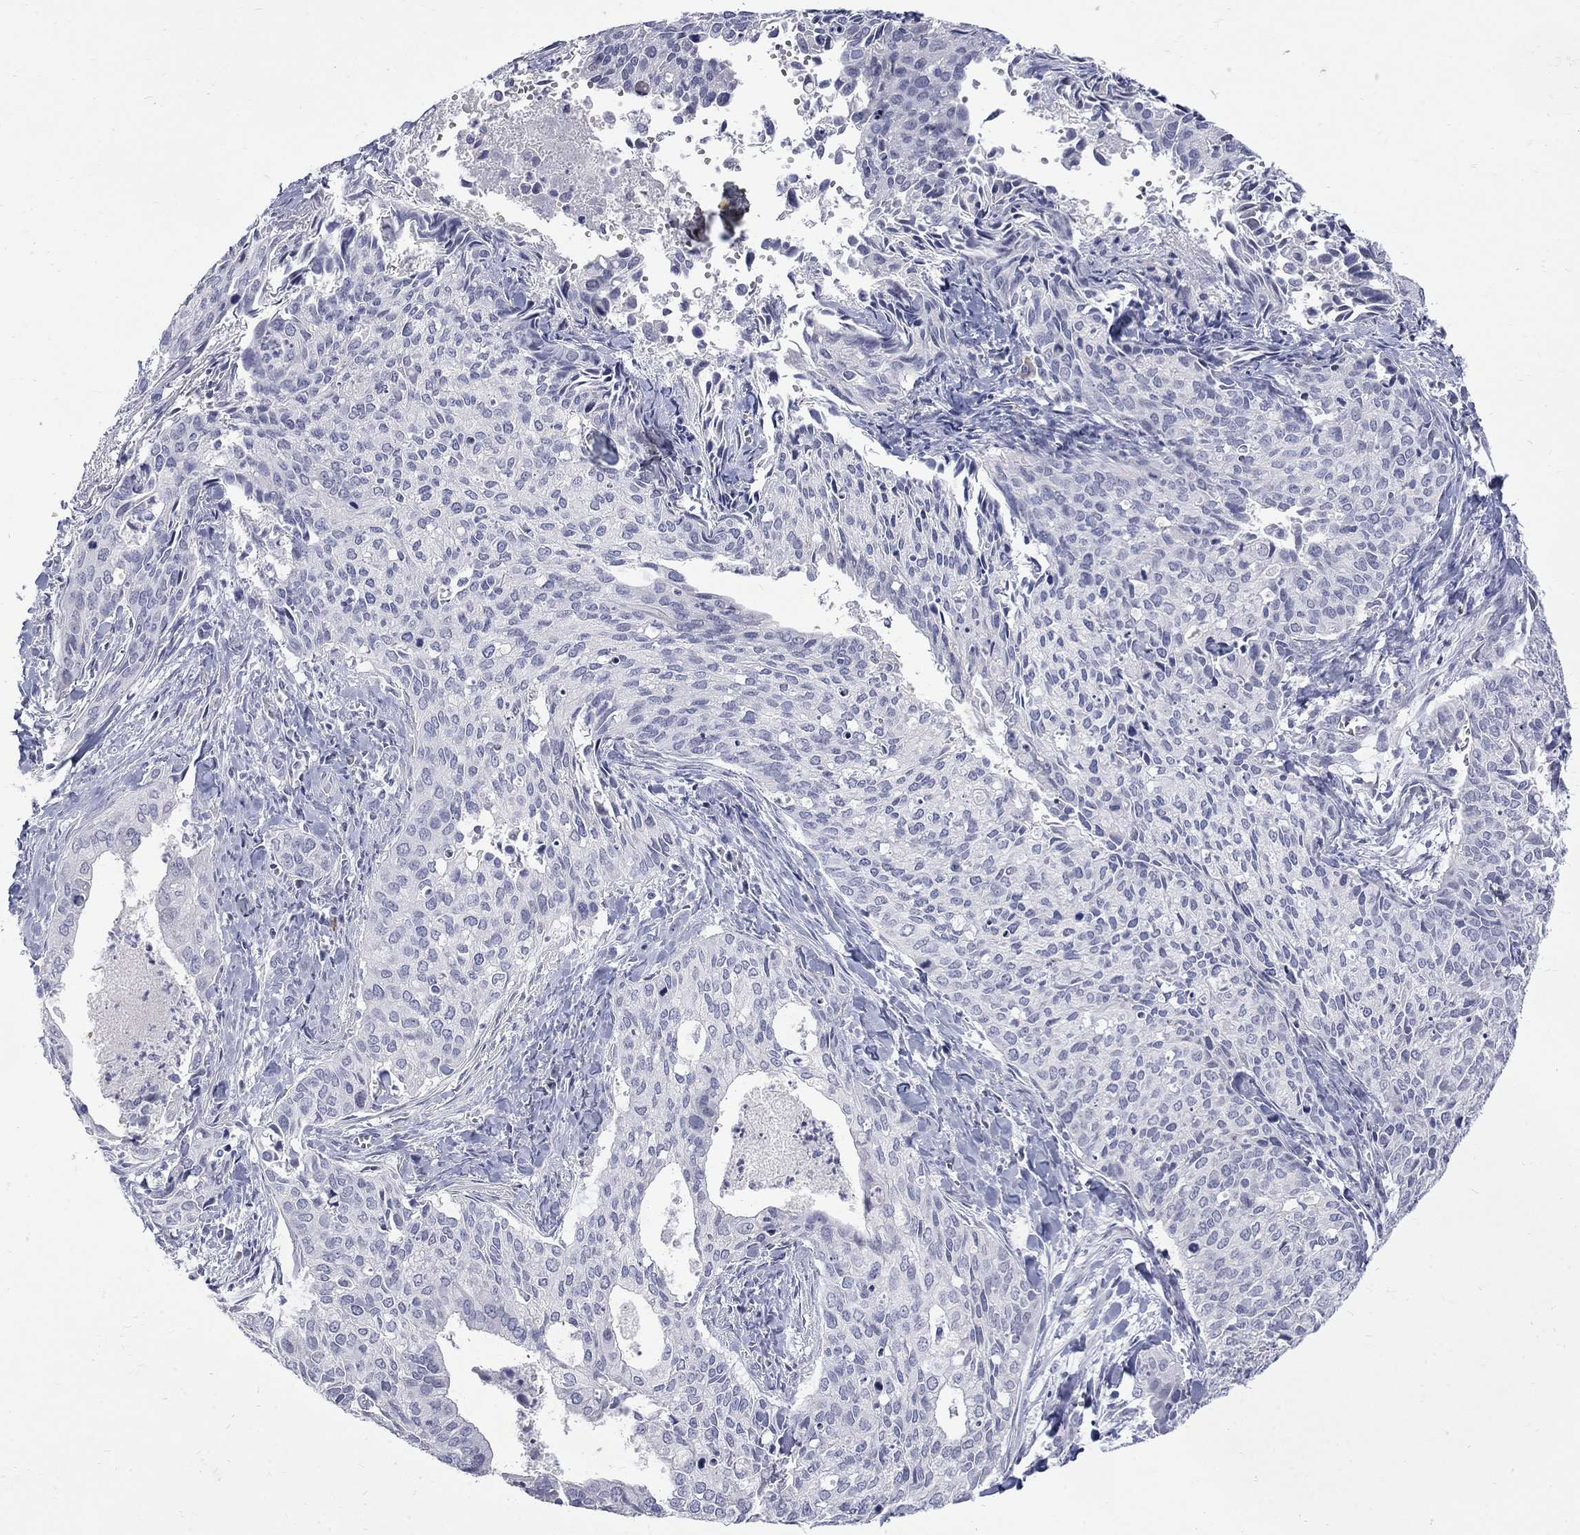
{"staining": {"intensity": "negative", "quantity": "none", "location": "none"}, "tissue": "cervical cancer", "cell_type": "Tumor cells", "image_type": "cancer", "snomed": [{"axis": "morphology", "description": "Squamous cell carcinoma, NOS"}, {"axis": "topography", "description": "Cervix"}], "caption": "DAB (3,3'-diaminobenzidine) immunohistochemical staining of cervical cancer (squamous cell carcinoma) exhibits no significant positivity in tumor cells. (DAB immunohistochemistry (IHC), high magnification).", "gene": "CTNND2", "patient": {"sex": "female", "age": 29}}